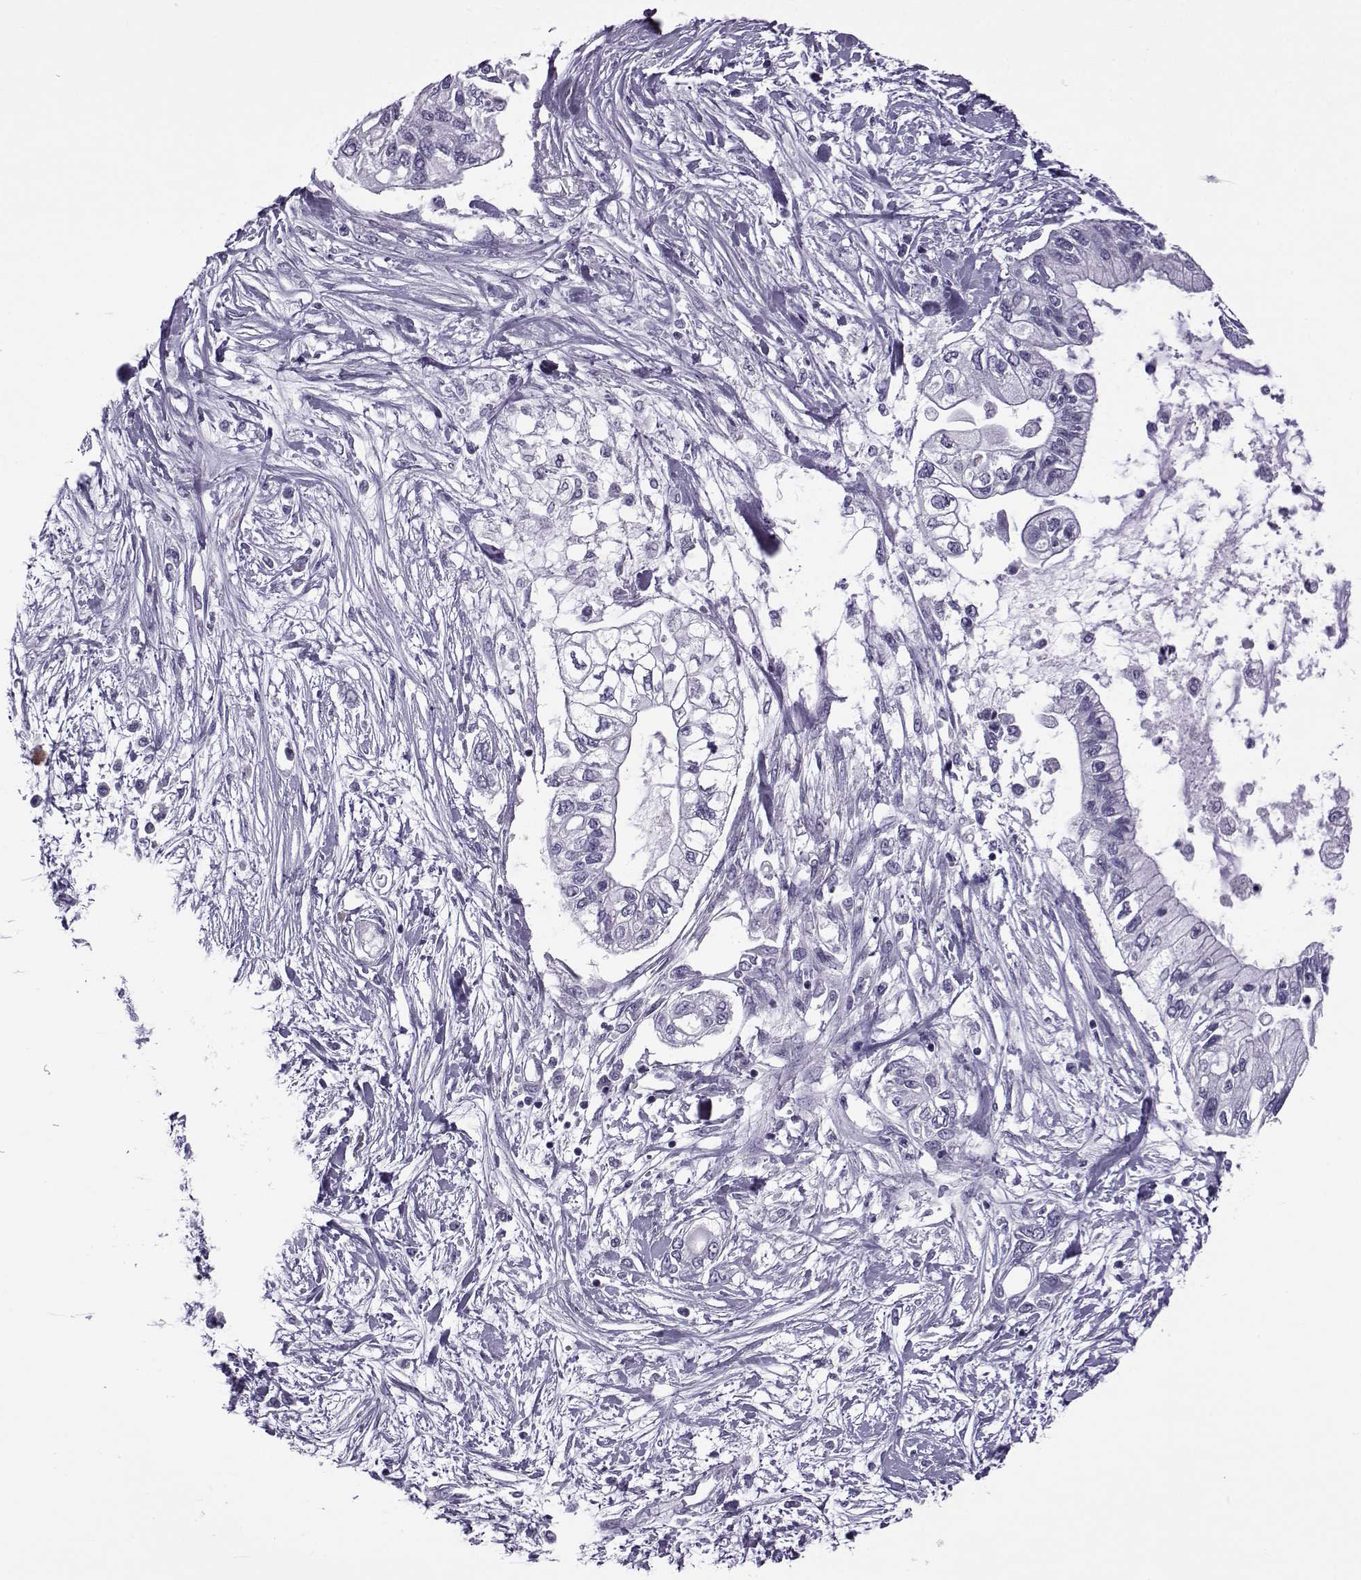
{"staining": {"intensity": "negative", "quantity": "none", "location": "none"}, "tissue": "pancreatic cancer", "cell_type": "Tumor cells", "image_type": "cancer", "snomed": [{"axis": "morphology", "description": "Adenocarcinoma, NOS"}, {"axis": "topography", "description": "Pancreas"}], "caption": "Immunohistochemistry histopathology image of neoplastic tissue: human pancreatic cancer (adenocarcinoma) stained with DAB reveals no significant protein expression in tumor cells.", "gene": "OIP5", "patient": {"sex": "female", "age": 77}}